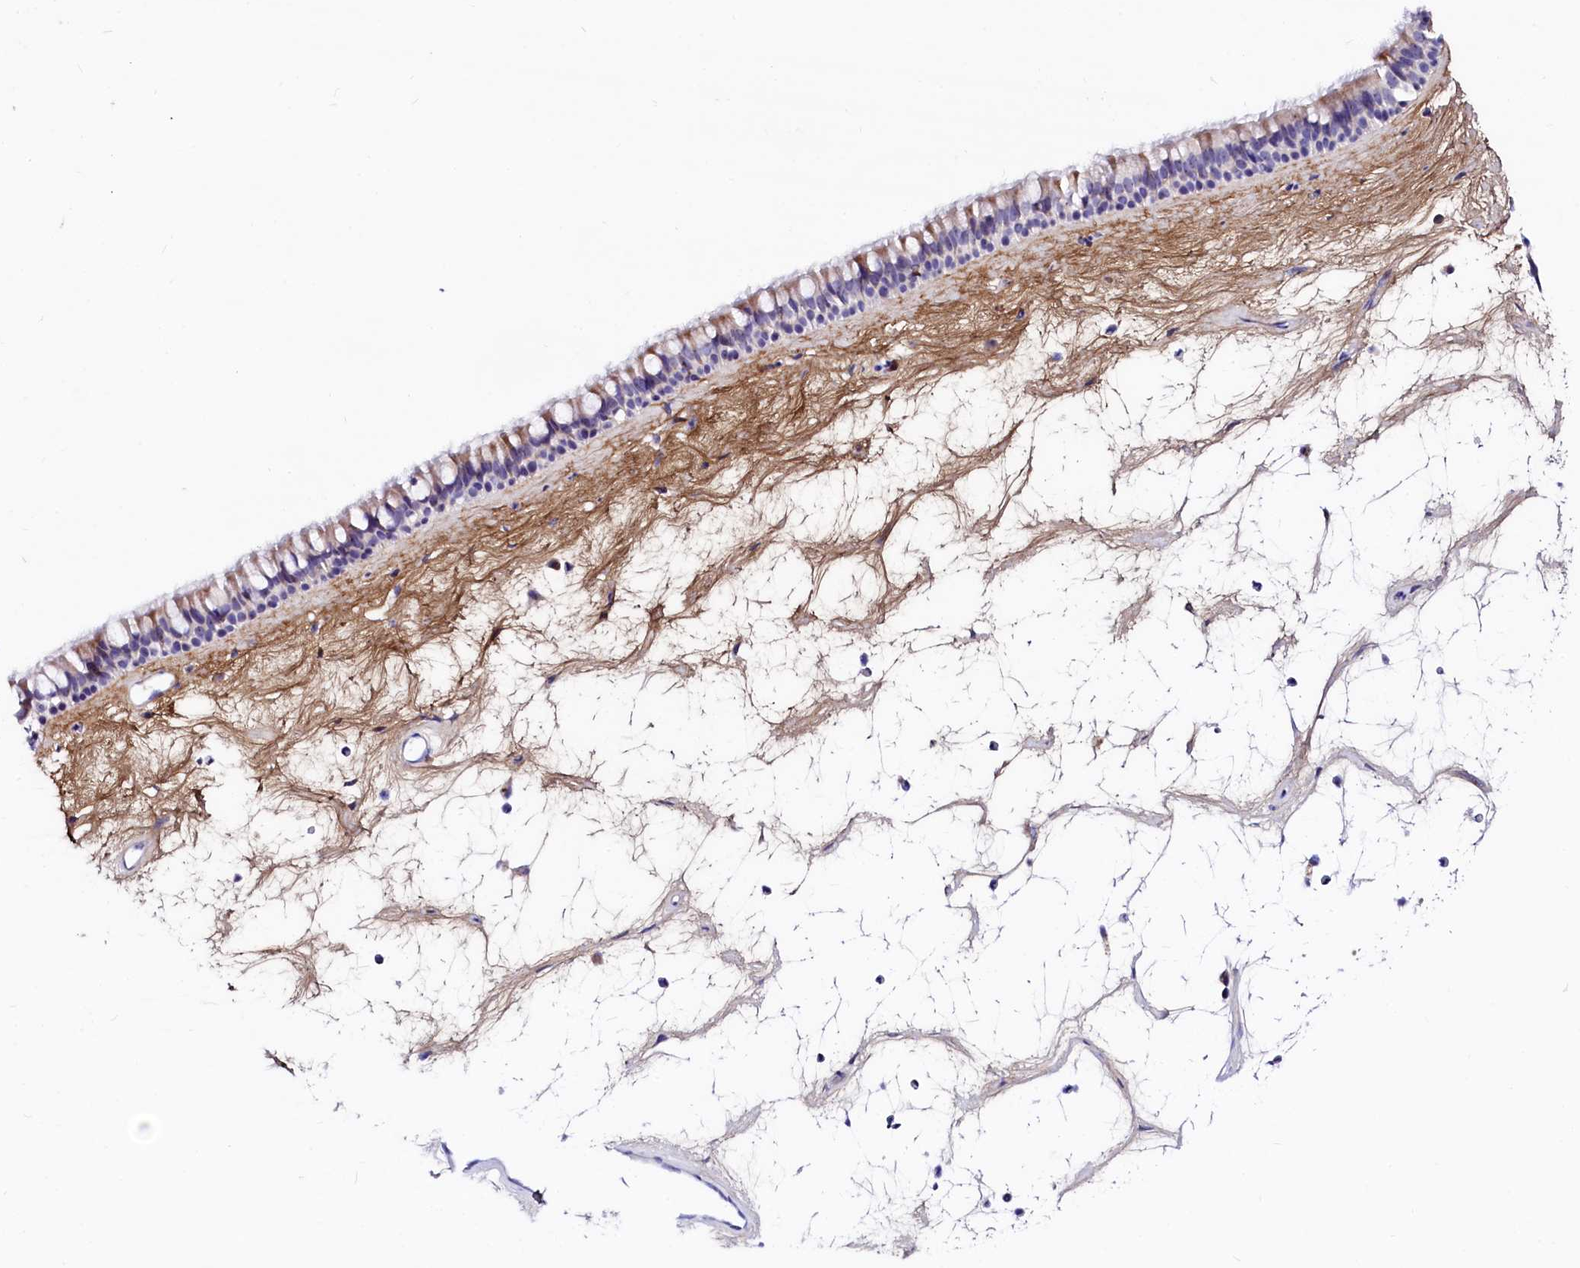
{"staining": {"intensity": "weak", "quantity": "25%-75%", "location": "cytoplasmic/membranous"}, "tissue": "nasopharynx", "cell_type": "Respiratory epithelial cells", "image_type": "normal", "snomed": [{"axis": "morphology", "description": "Normal tissue, NOS"}, {"axis": "topography", "description": "Nasopharynx"}], "caption": "Normal nasopharynx demonstrates weak cytoplasmic/membranous expression in about 25%-75% of respiratory epithelial cells (DAB (3,3'-diaminobenzidine) IHC with brightfield microscopy, high magnification)..", "gene": "BTBD16", "patient": {"sex": "male", "age": 64}}